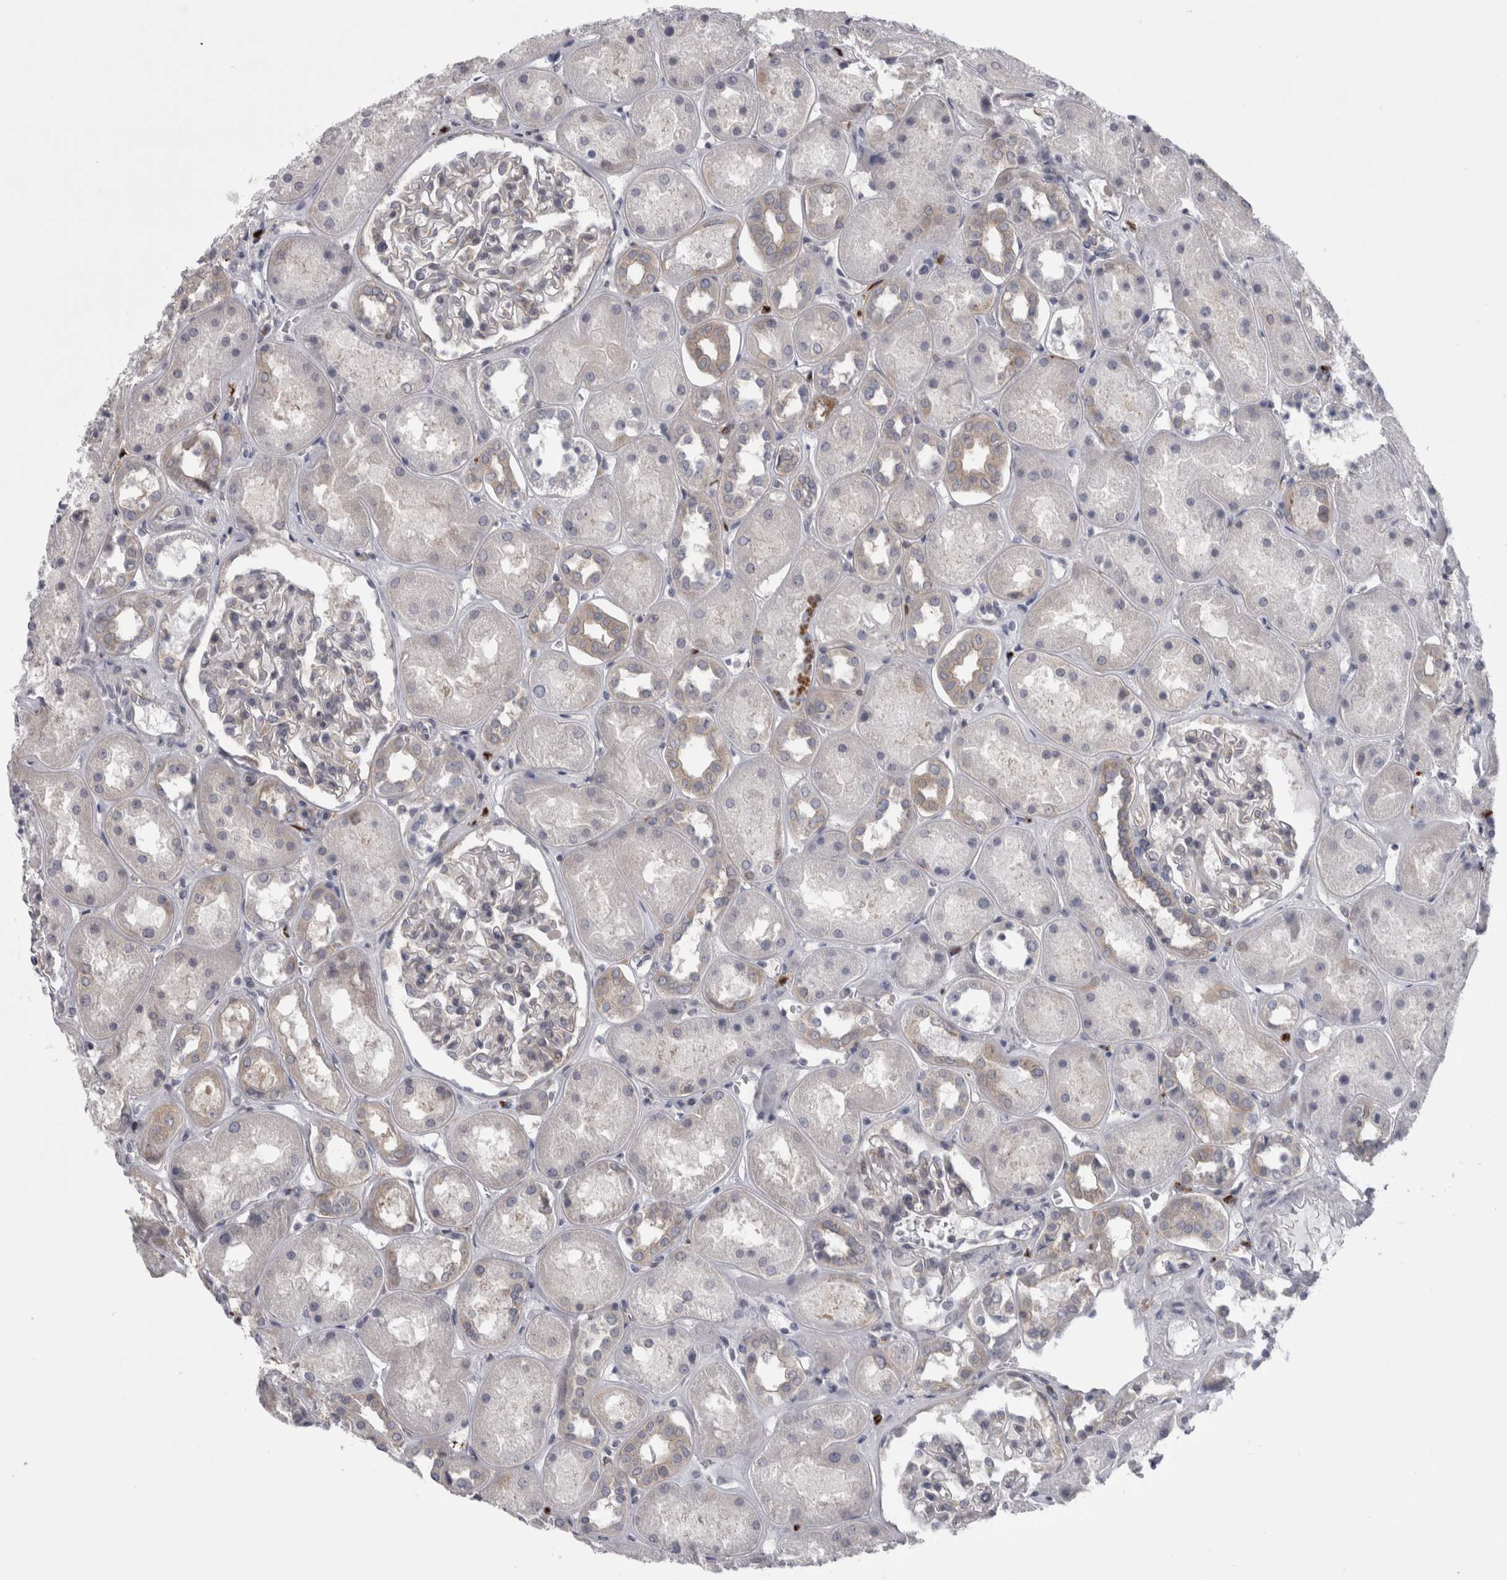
{"staining": {"intensity": "weak", "quantity": "25%-75%", "location": "cytoplasmic/membranous"}, "tissue": "kidney", "cell_type": "Cells in glomeruli", "image_type": "normal", "snomed": [{"axis": "morphology", "description": "Normal tissue, NOS"}, {"axis": "topography", "description": "Kidney"}], "caption": "This image shows benign kidney stained with IHC to label a protein in brown. The cytoplasmic/membranous of cells in glomeruli show weak positivity for the protein. Nuclei are counter-stained blue.", "gene": "PRRC2C", "patient": {"sex": "male", "age": 70}}